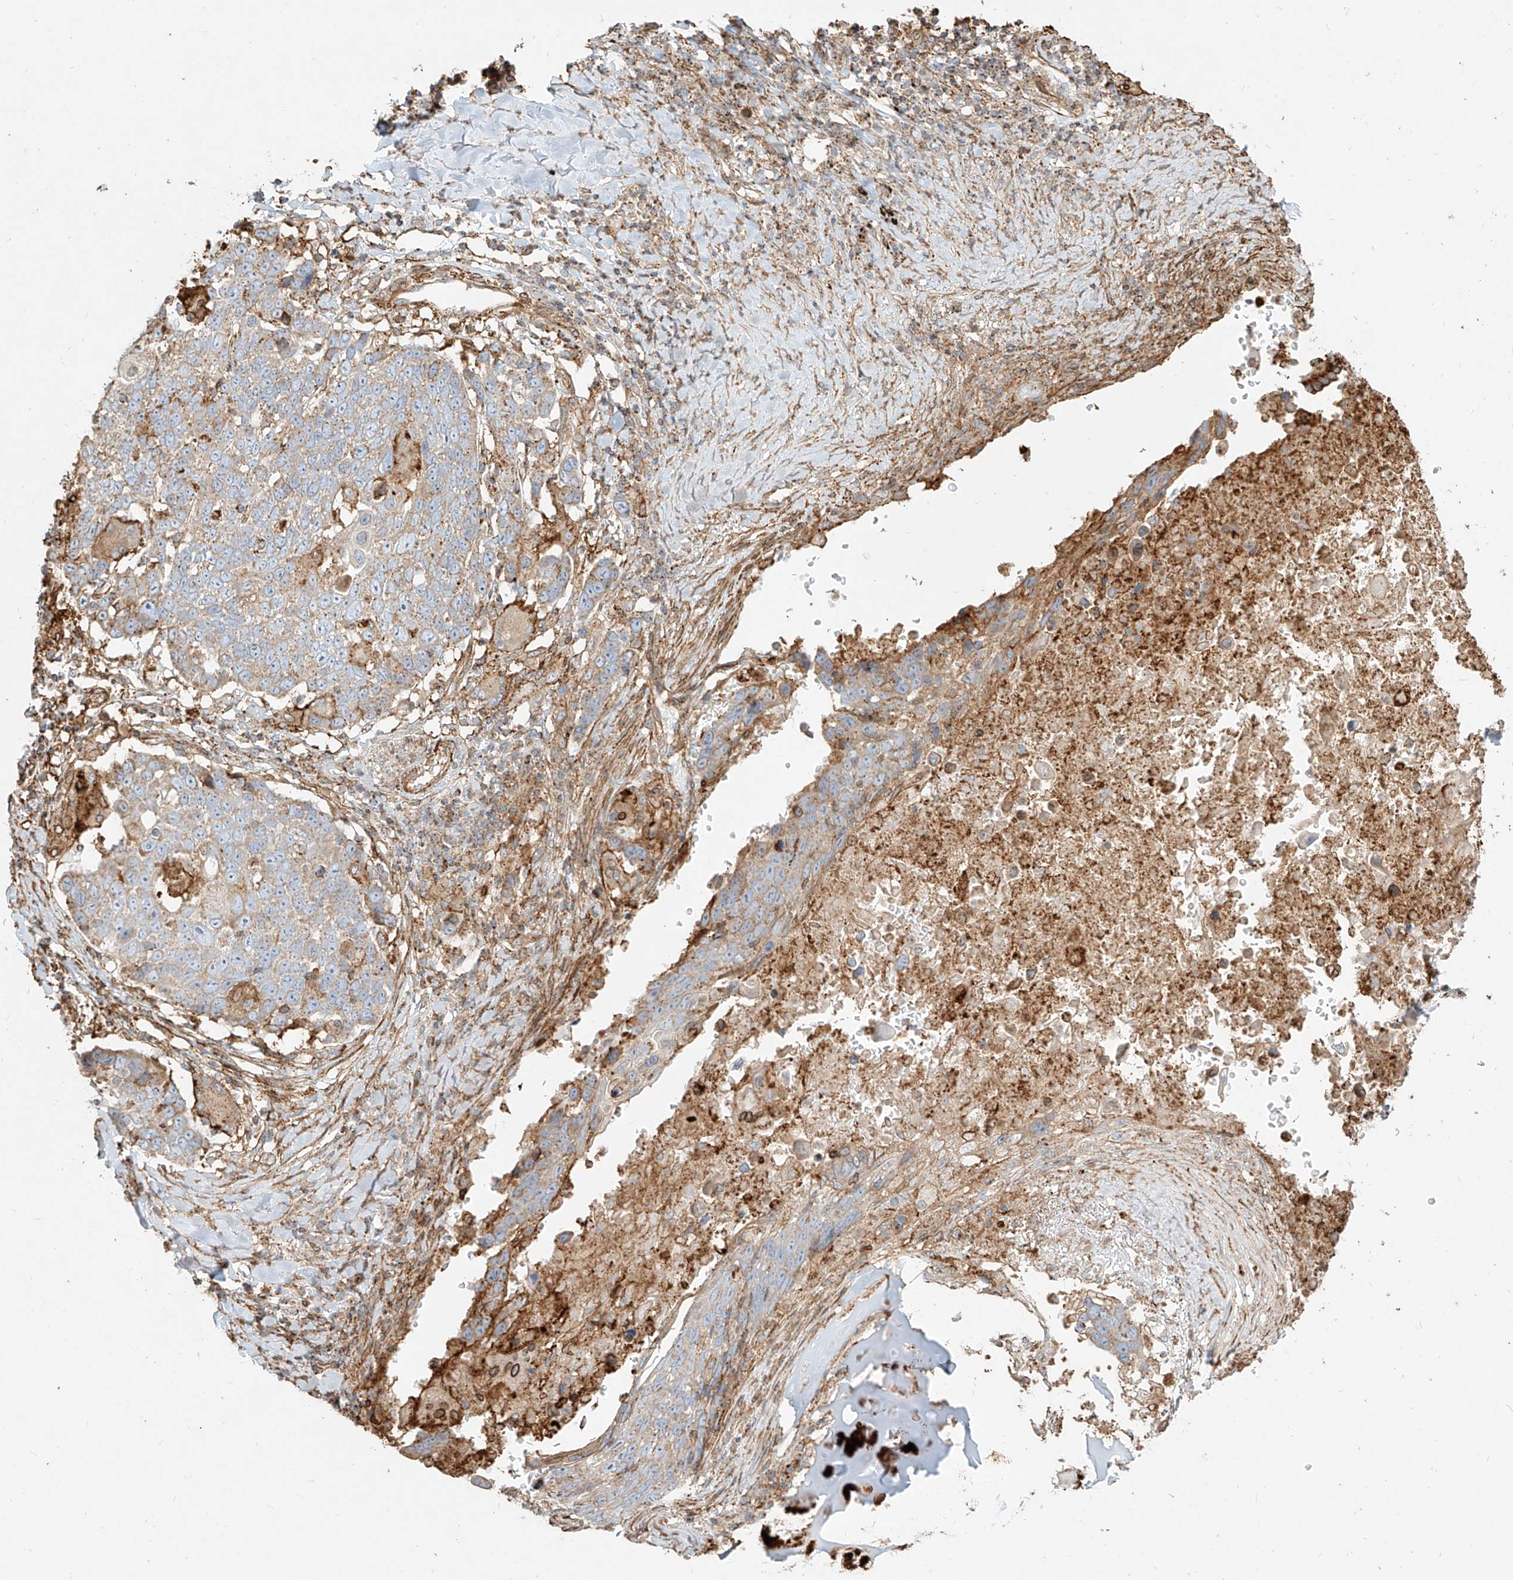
{"staining": {"intensity": "moderate", "quantity": "<25%", "location": "cytoplasmic/membranous"}, "tissue": "lung cancer", "cell_type": "Tumor cells", "image_type": "cancer", "snomed": [{"axis": "morphology", "description": "Squamous cell carcinoma, NOS"}, {"axis": "topography", "description": "Lung"}], "caption": "This histopathology image shows immunohistochemistry (IHC) staining of squamous cell carcinoma (lung), with low moderate cytoplasmic/membranous positivity in approximately <25% of tumor cells.", "gene": "MTX2", "patient": {"sex": "male", "age": 66}}